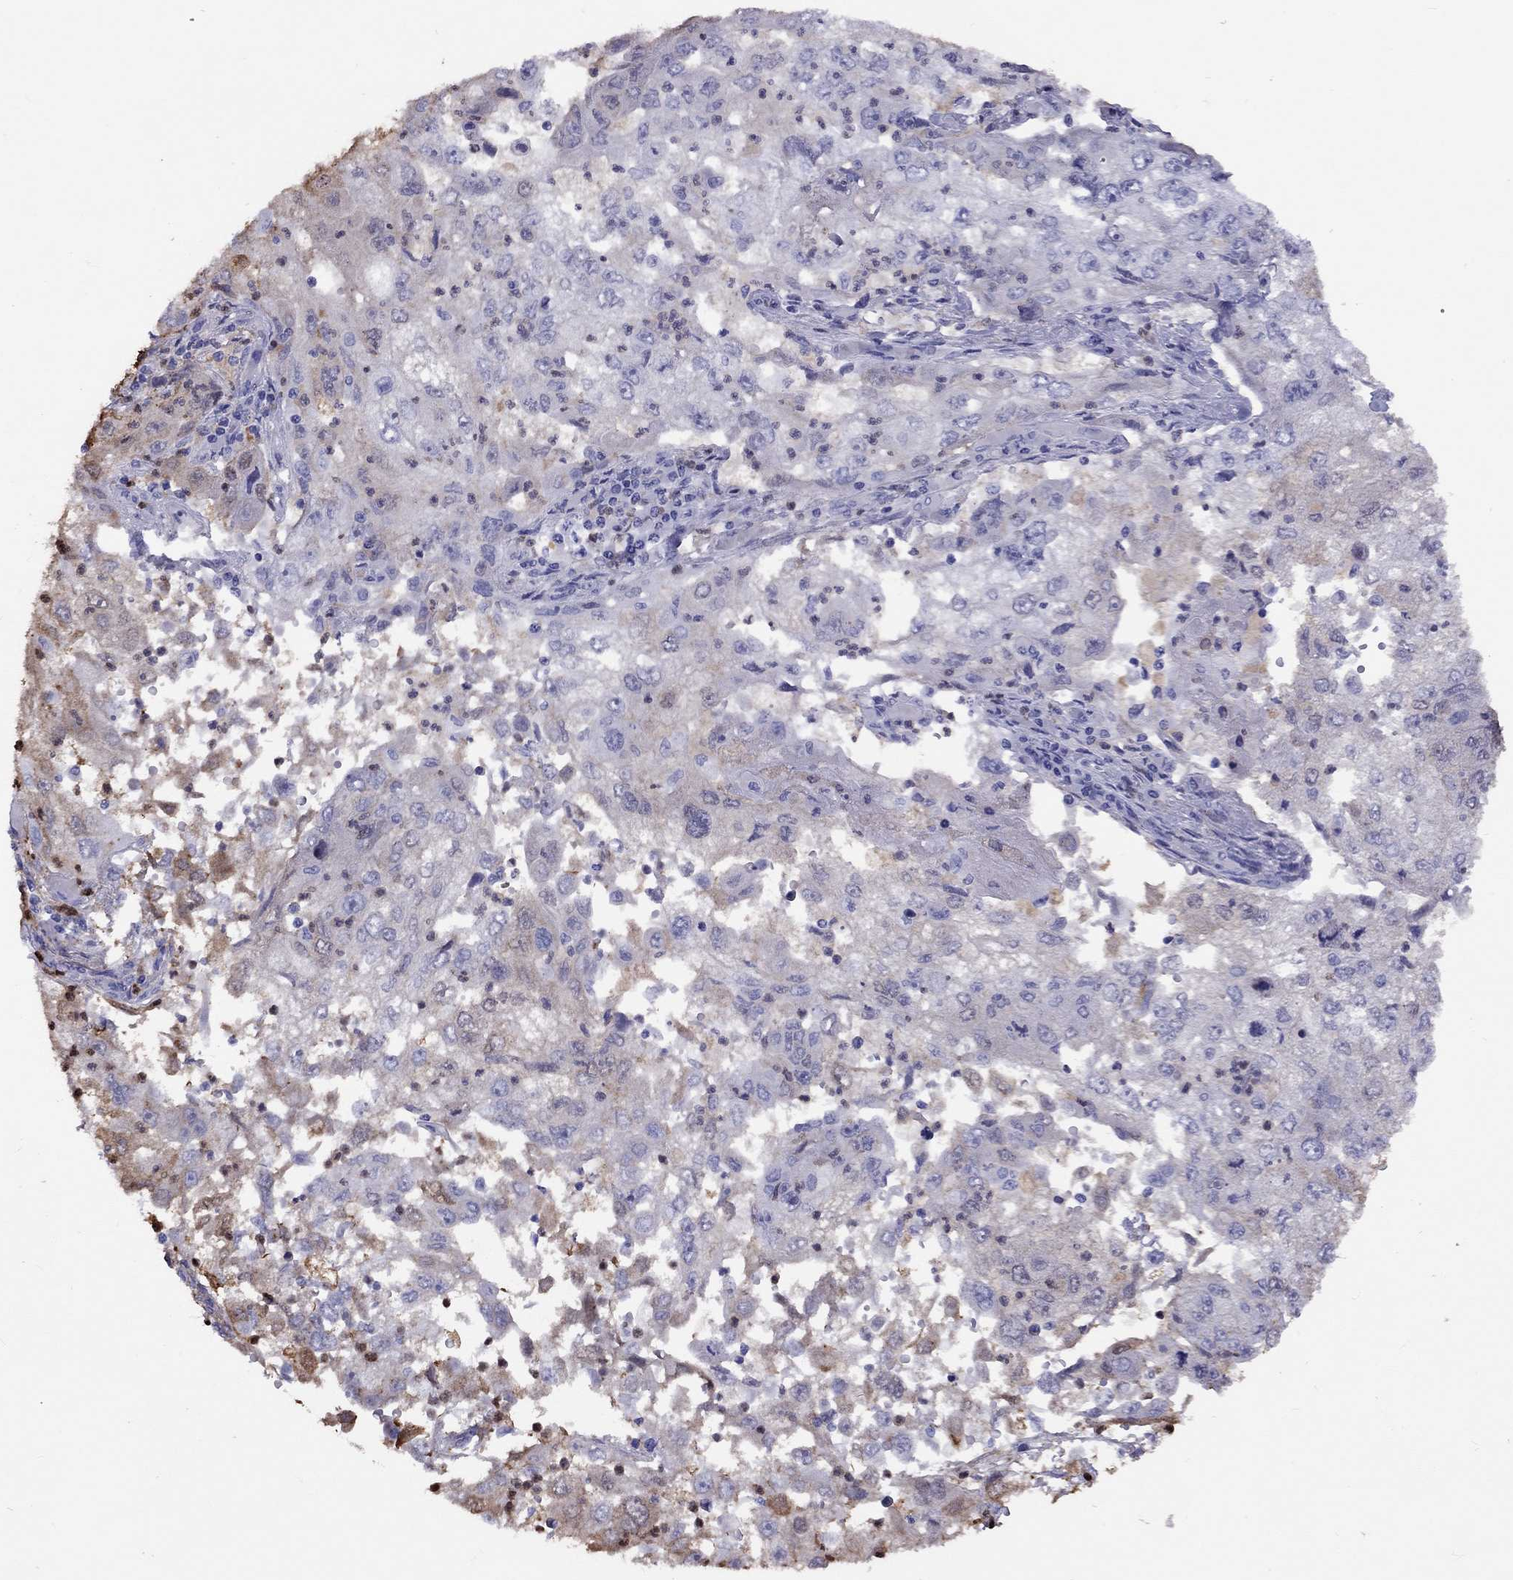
{"staining": {"intensity": "negative", "quantity": "none", "location": "none"}, "tissue": "cervical cancer", "cell_type": "Tumor cells", "image_type": "cancer", "snomed": [{"axis": "morphology", "description": "Squamous cell carcinoma, NOS"}, {"axis": "topography", "description": "Cervix"}], "caption": "Photomicrograph shows no significant protein positivity in tumor cells of squamous cell carcinoma (cervical).", "gene": "SLAMF1", "patient": {"sex": "female", "age": 36}}